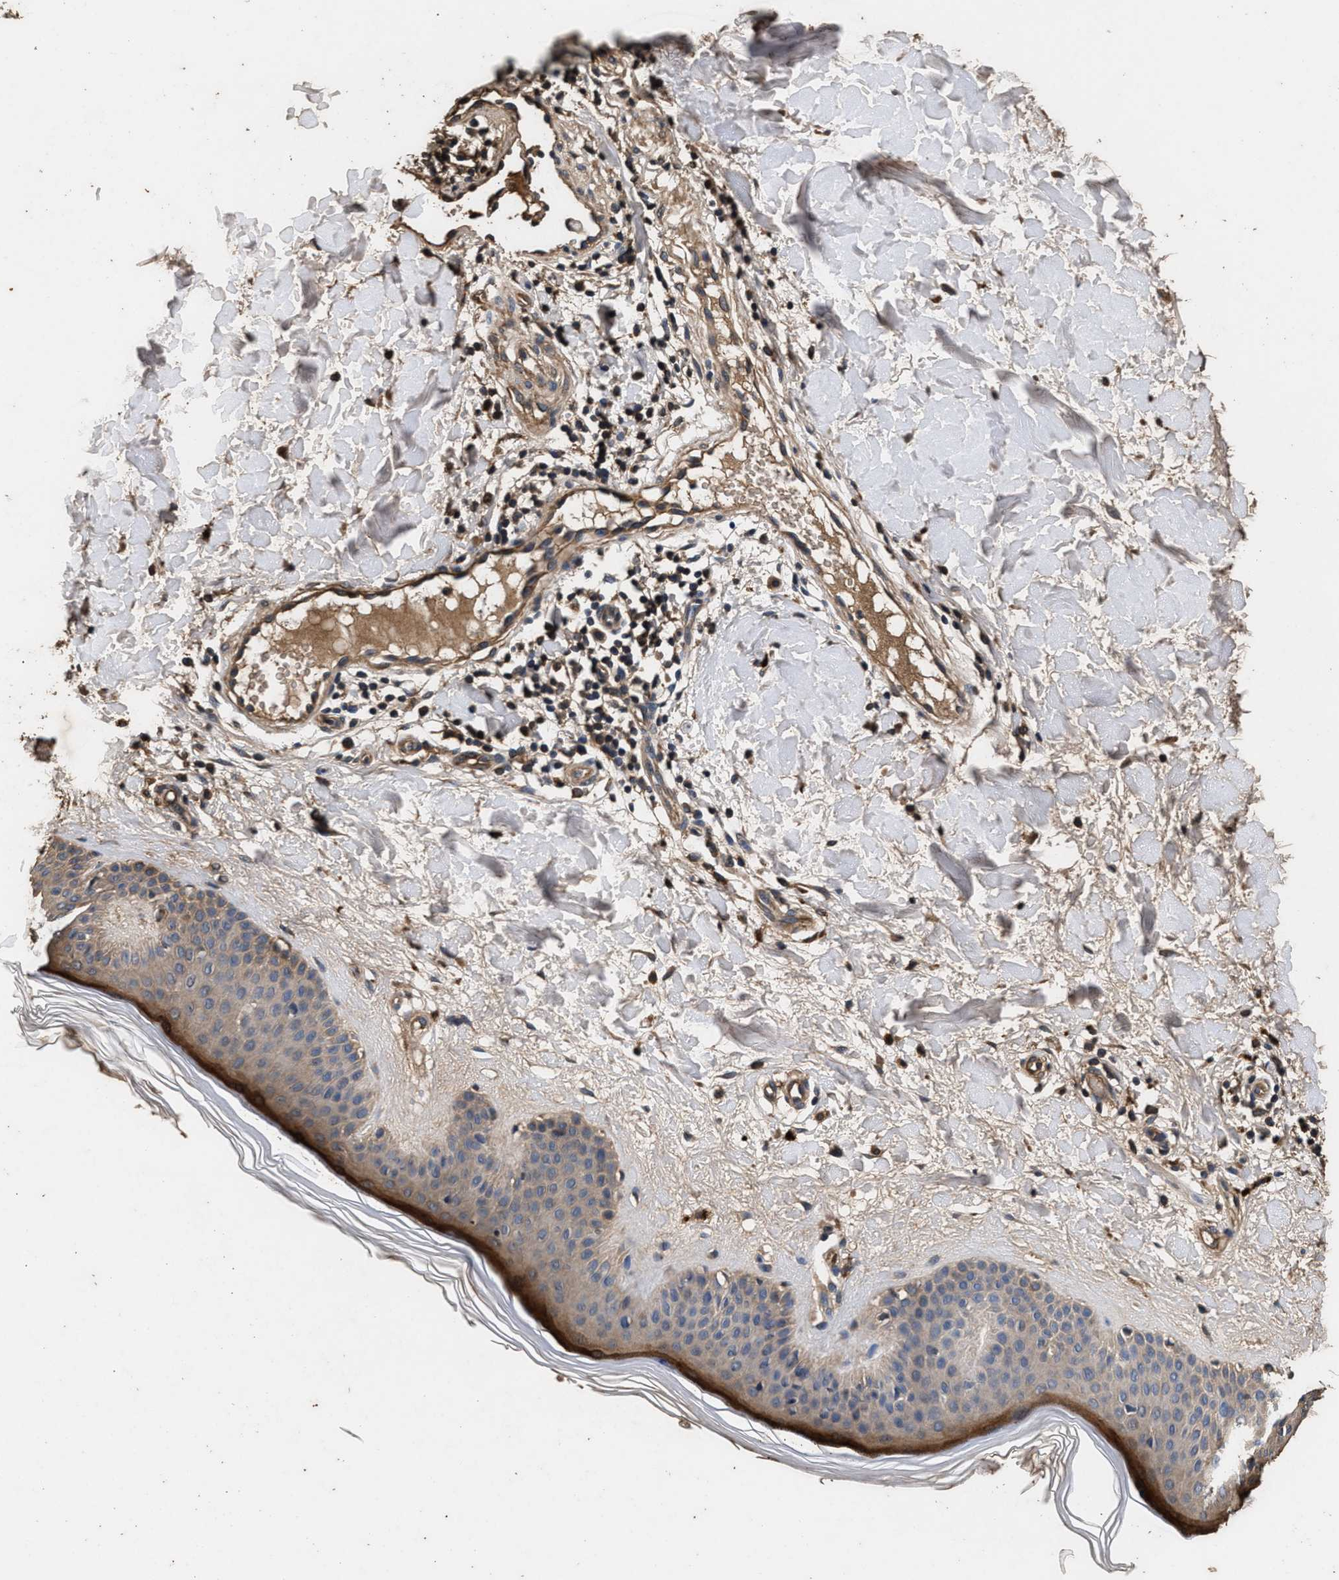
{"staining": {"intensity": "moderate", "quantity": ">75%", "location": "cytoplasmic/membranous"}, "tissue": "skin", "cell_type": "Fibroblasts", "image_type": "normal", "snomed": [{"axis": "morphology", "description": "Normal tissue, NOS"}, {"axis": "morphology", "description": "Malignant melanoma, Metastatic site"}, {"axis": "topography", "description": "Skin"}], "caption": "IHC of unremarkable skin demonstrates medium levels of moderate cytoplasmic/membranous expression in approximately >75% of fibroblasts. (brown staining indicates protein expression, while blue staining denotes nuclei).", "gene": "ENSG00000286112", "patient": {"sex": "male", "age": 41}}